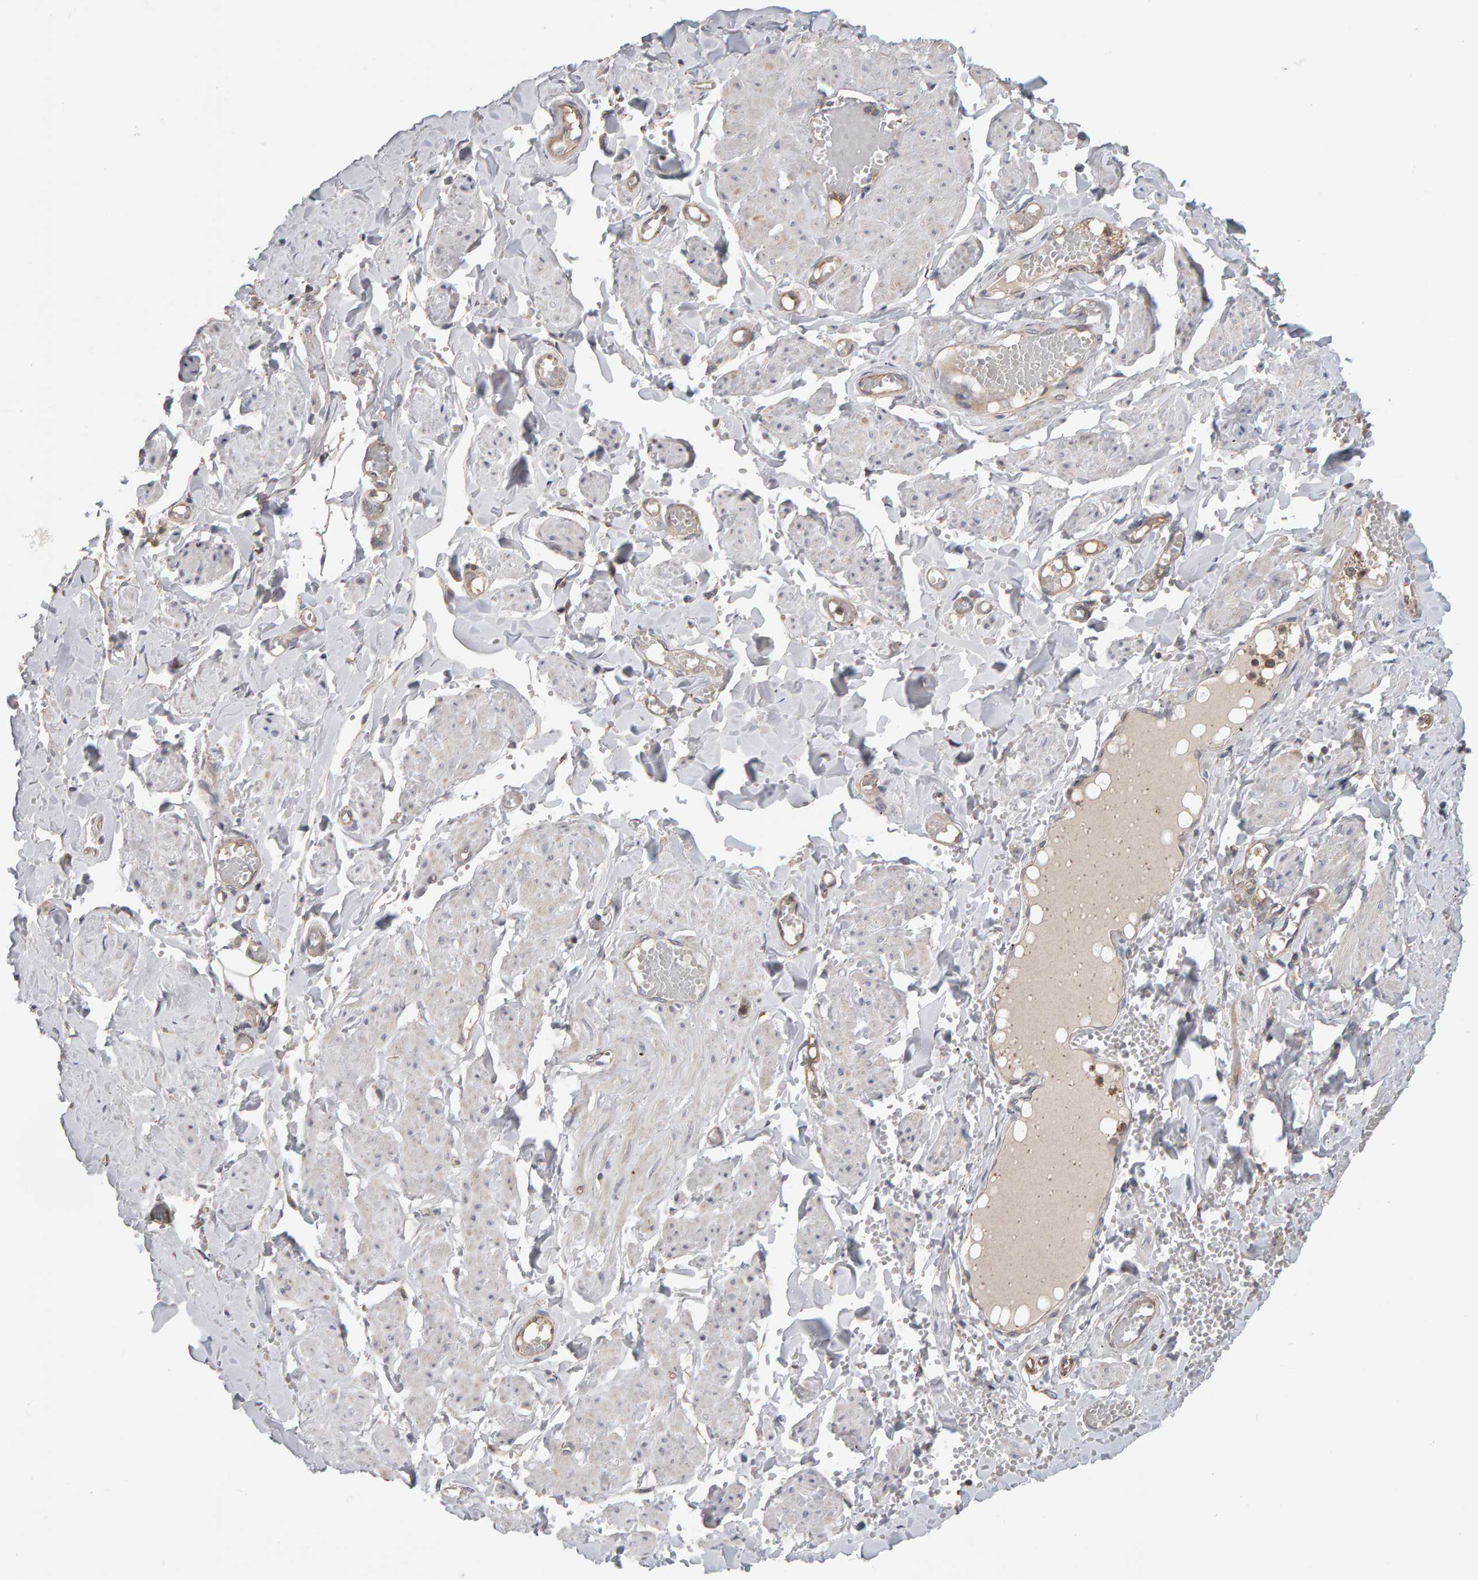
{"staining": {"intensity": "weak", "quantity": "25%-75%", "location": "cytoplasmic/membranous"}, "tissue": "adipose tissue", "cell_type": "Adipocytes", "image_type": "normal", "snomed": [{"axis": "morphology", "description": "Normal tissue, NOS"}, {"axis": "topography", "description": "Vascular tissue"}, {"axis": "topography", "description": "Fallopian tube"}, {"axis": "topography", "description": "Ovary"}], "caption": "Adipocytes show low levels of weak cytoplasmic/membranous positivity in about 25%-75% of cells in unremarkable adipose tissue.", "gene": "C9orf72", "patient": {"sex": "female", "age": 67}}